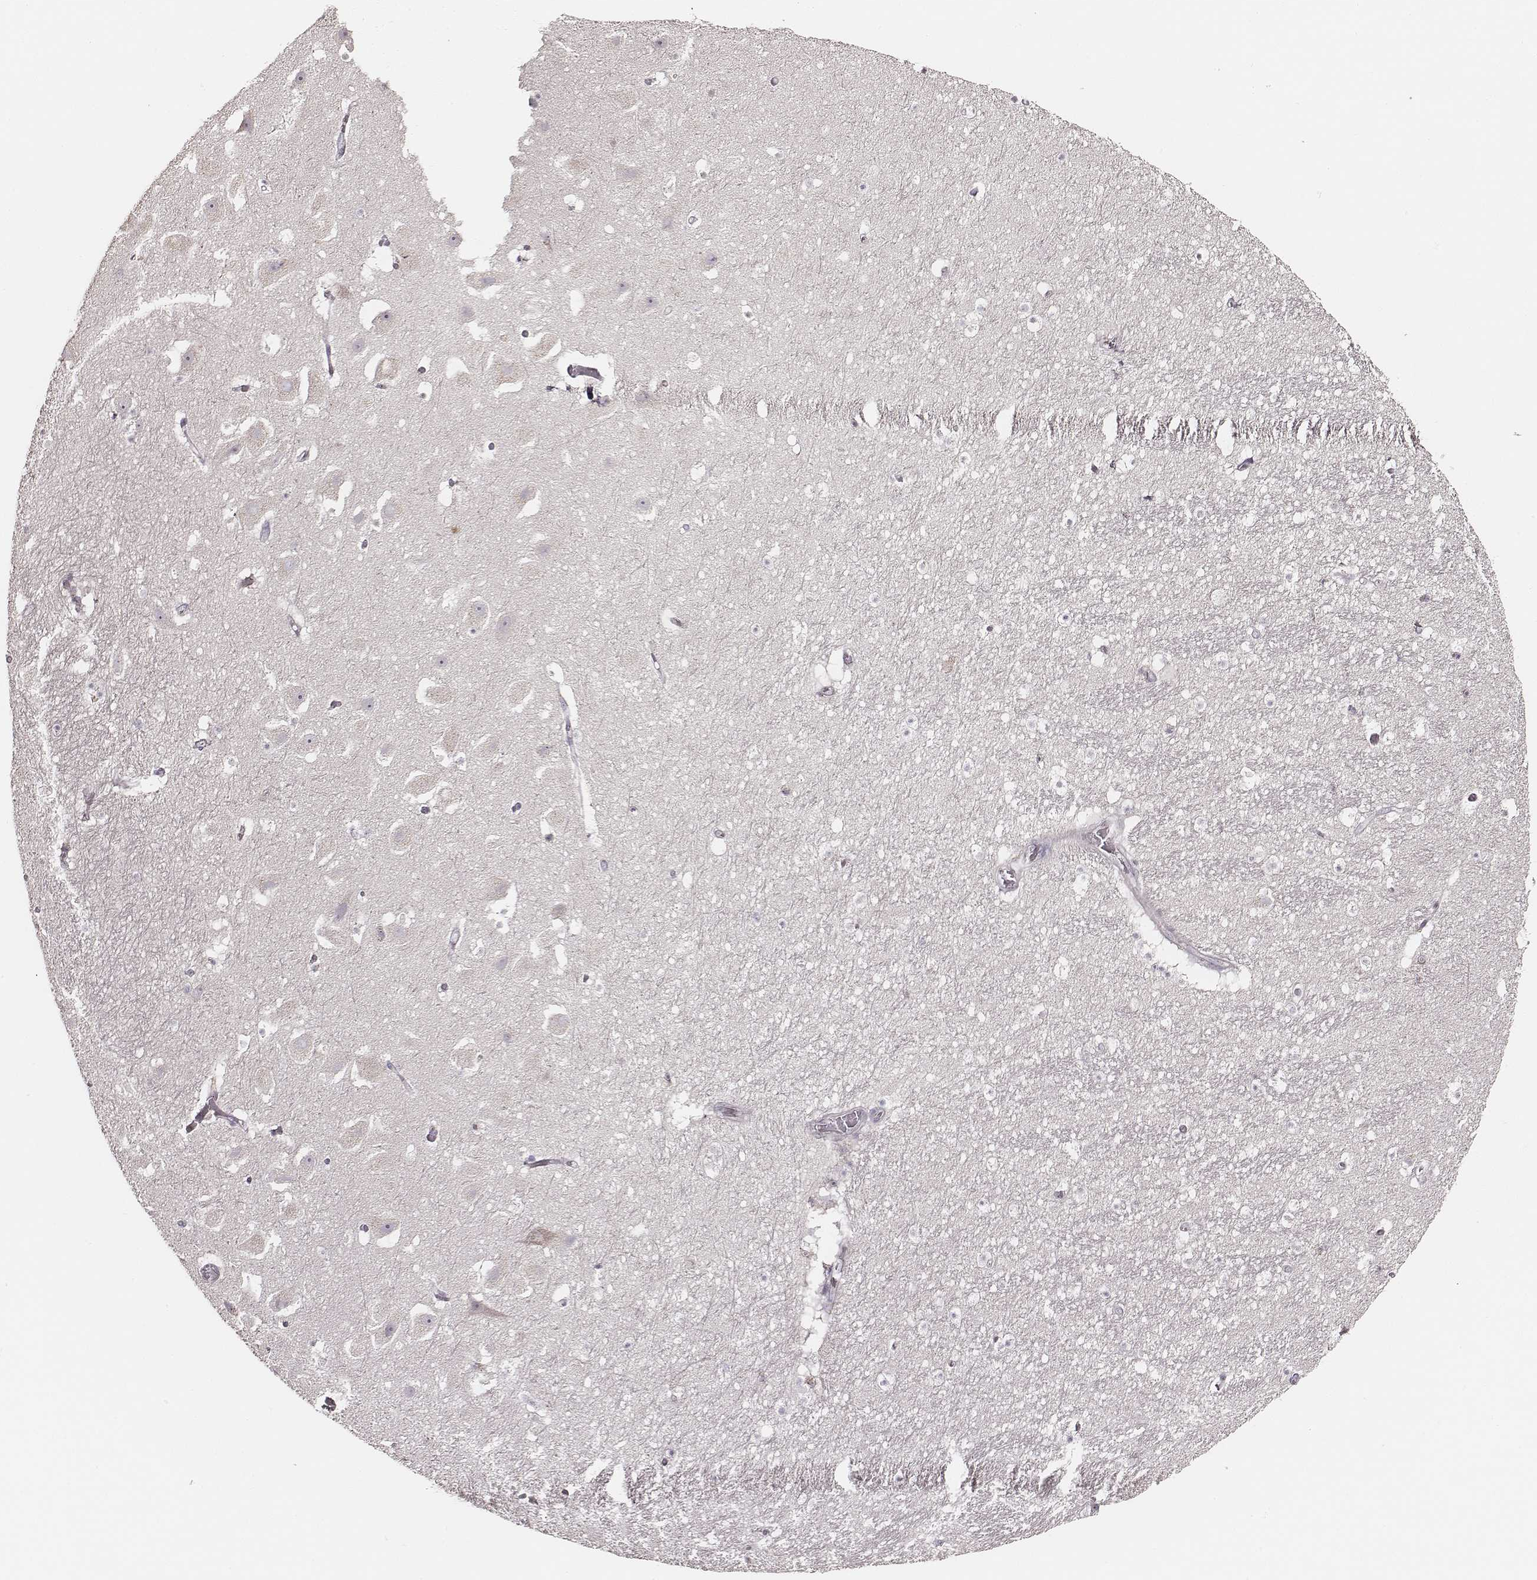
{"staining": {"intensity": "negative", "quantity": "none", "location": "none"}, "tissue": "hippocampus", "cell_type": "Glial cells", "image_type": "normal", "snomed": [{"axis": "morphology", "description": "Normal tissue, NOS"}, {"axis": "topography", "description": "Hippocampus"}], "caption": "Hippocampus was stained to show a protein in brown. There is no significant positivity in glial cells. (DAB (3,3'-diaminobenzidine) immunohistochemistry, high magnification).", "gene": "ABCA7", "patient": {"sex": "male", "age": 26}}